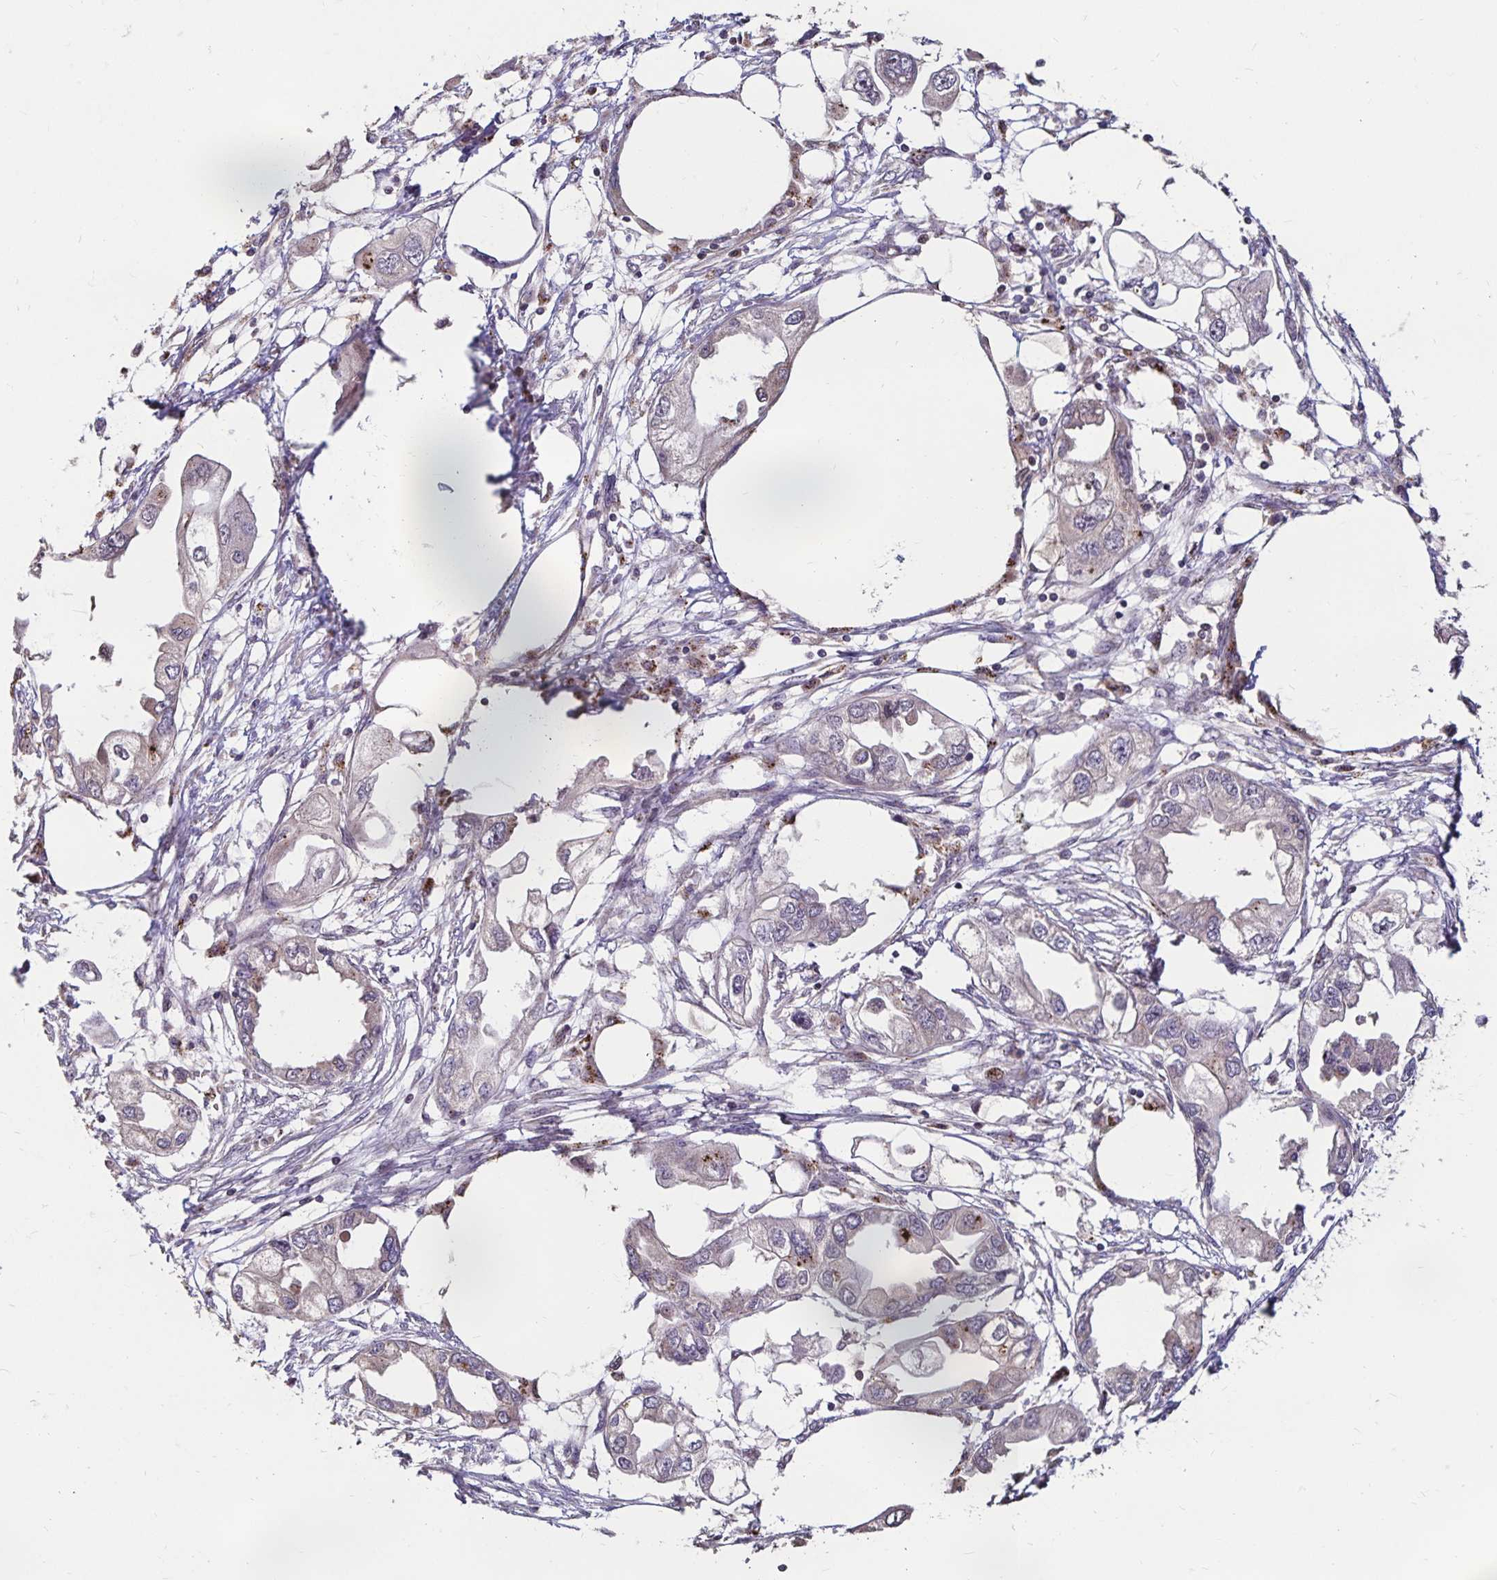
{"staining": {"intensity": "moderate", "quantity": "<25%", "location": "cytoplasmic/membranous"}, "tissue": "endometrial cancer", "cell_type": "Tumor cells", "image_type": "cancer", "snomed": [{"axis": "morphology", "description": "Adenocarcinoma, NOS"}, {"axis": "morphology", "description": "Adenocarcinoma, metastatic, NOS"}, {"axis": "topography", "description": "Adipose tissue"}, {"axis": "topography", "description": "Endometrium"}], "caption": "Endometrial cancer stained with immunohistochemistry (IHC) shows moderate cytoplasmic/membranous positivity in approximately <25% of tumor cells.", "gene": "EMC10", "patient": {"sex": "female", "age": 67}}